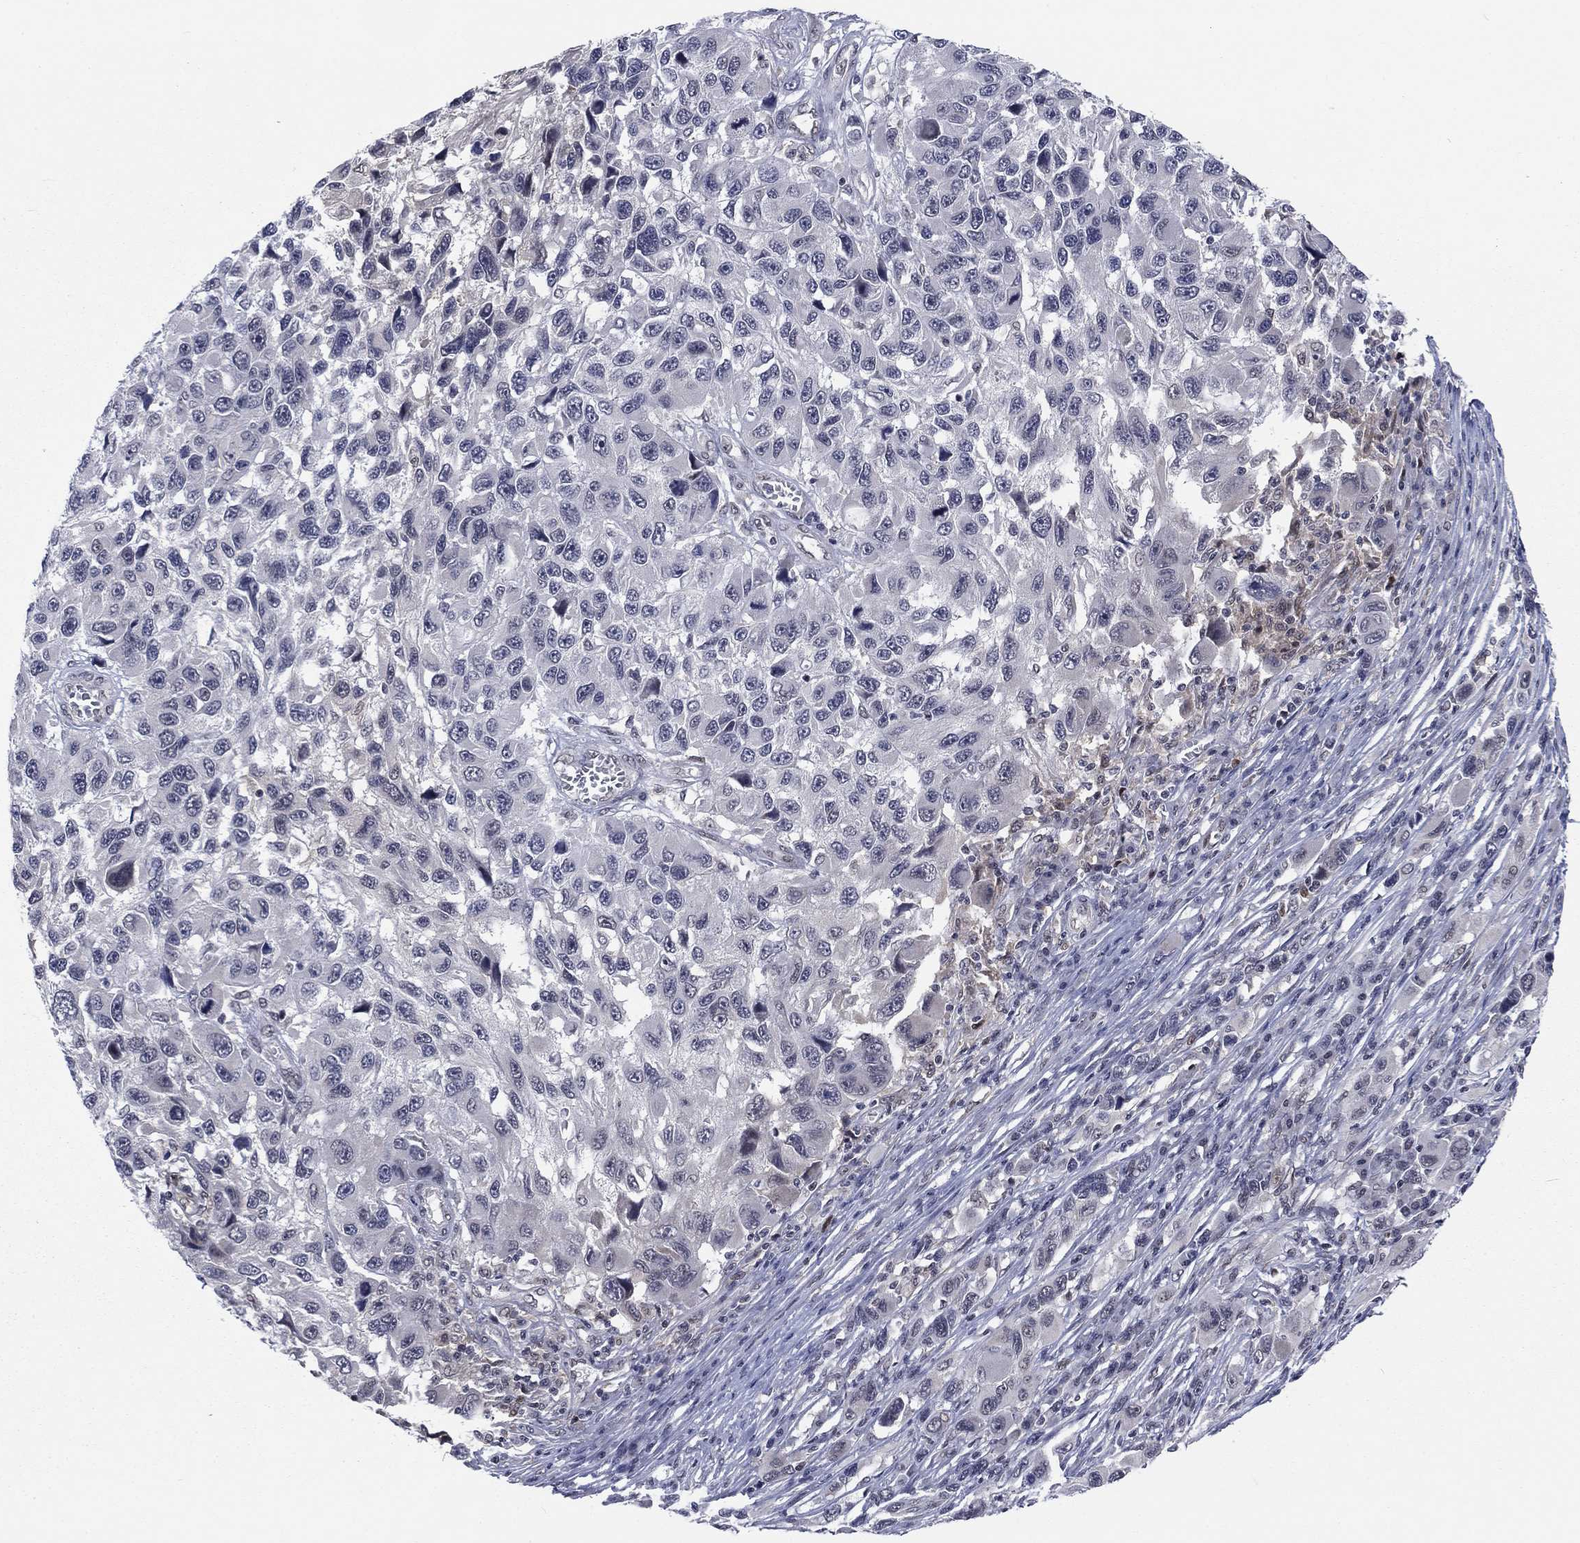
{"staining": {"intensity": "negative", "quantity": "none", "location": "none"}, "tissue": "melanoma", "cell_type": "Tumor cells", "image_type": "cancer", "snomed": [{"axis": "morphology", "description": "Malignant melanoma, NOS"}, {"axis": "topography", "description": "Skin"}], "caption": "A histopathology image of human melanoma is negative for staining in tumor cells. (Stains: DAB (3,3'-diaminobenzidine) immunohistochemistry with hematoxylin counter stain, Microscopy: brightfield microscopy at high magnification).", "gene": "FYTTD1", "patient": {"sex": "male", "age": 53}}